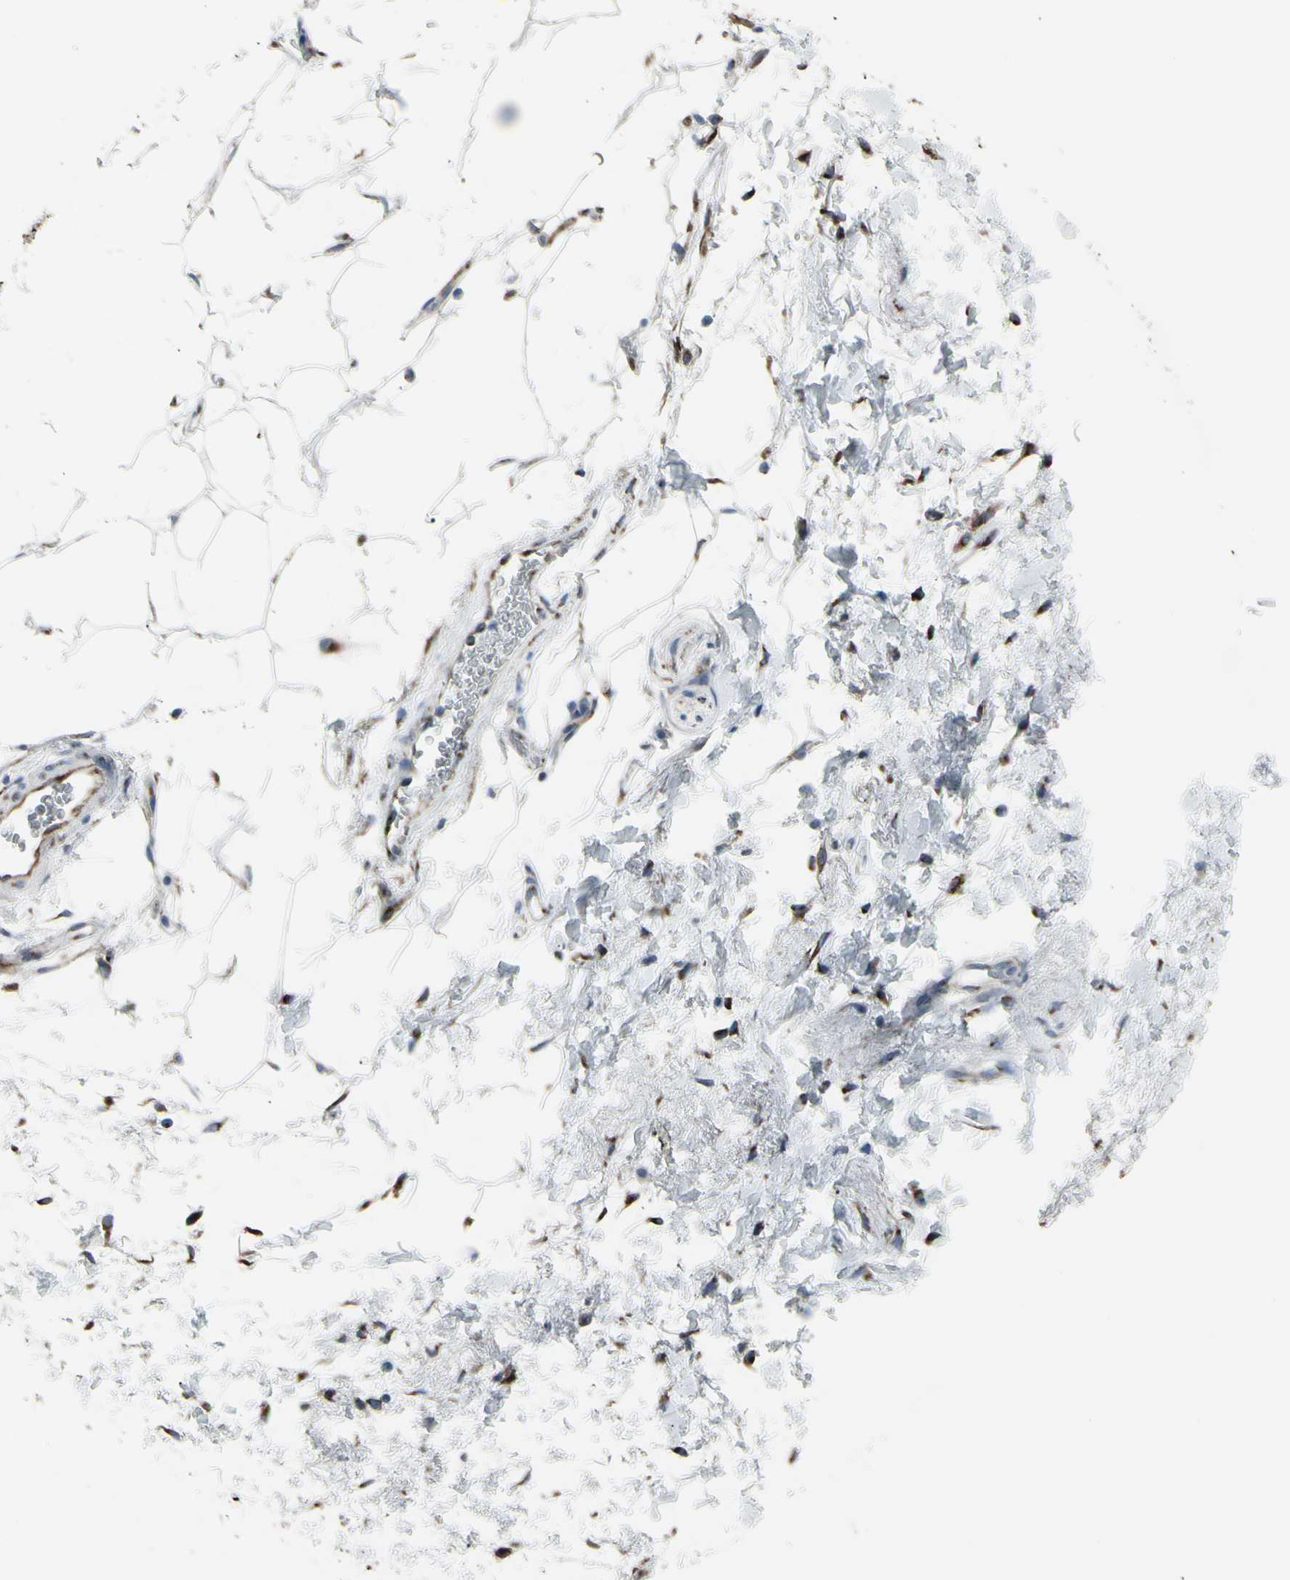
{"staining": {"intensity": "moderate", "quantity": ">75%", "location": "cytoplasmic/membranous"}, "tissue": "adipose tissue", "cell_type": "Adipocytes", "image_type": "normal", "snomed": [{"axis": "morphology", "description": "Normal tissue, NOS"}, {"axis": "topography", "description": "Soft tissue"}, {"axis": "topography", "description": "Peripheral nerve tissue"}], "caption": "Adipocytes exhibit medium levels of moderate cytoplasmic/membranous staining in approximately >75% of cells in unremarkable human adipose tissue.", "gene": "GLG1", "patient": {"sex": "female", "age": 71}}